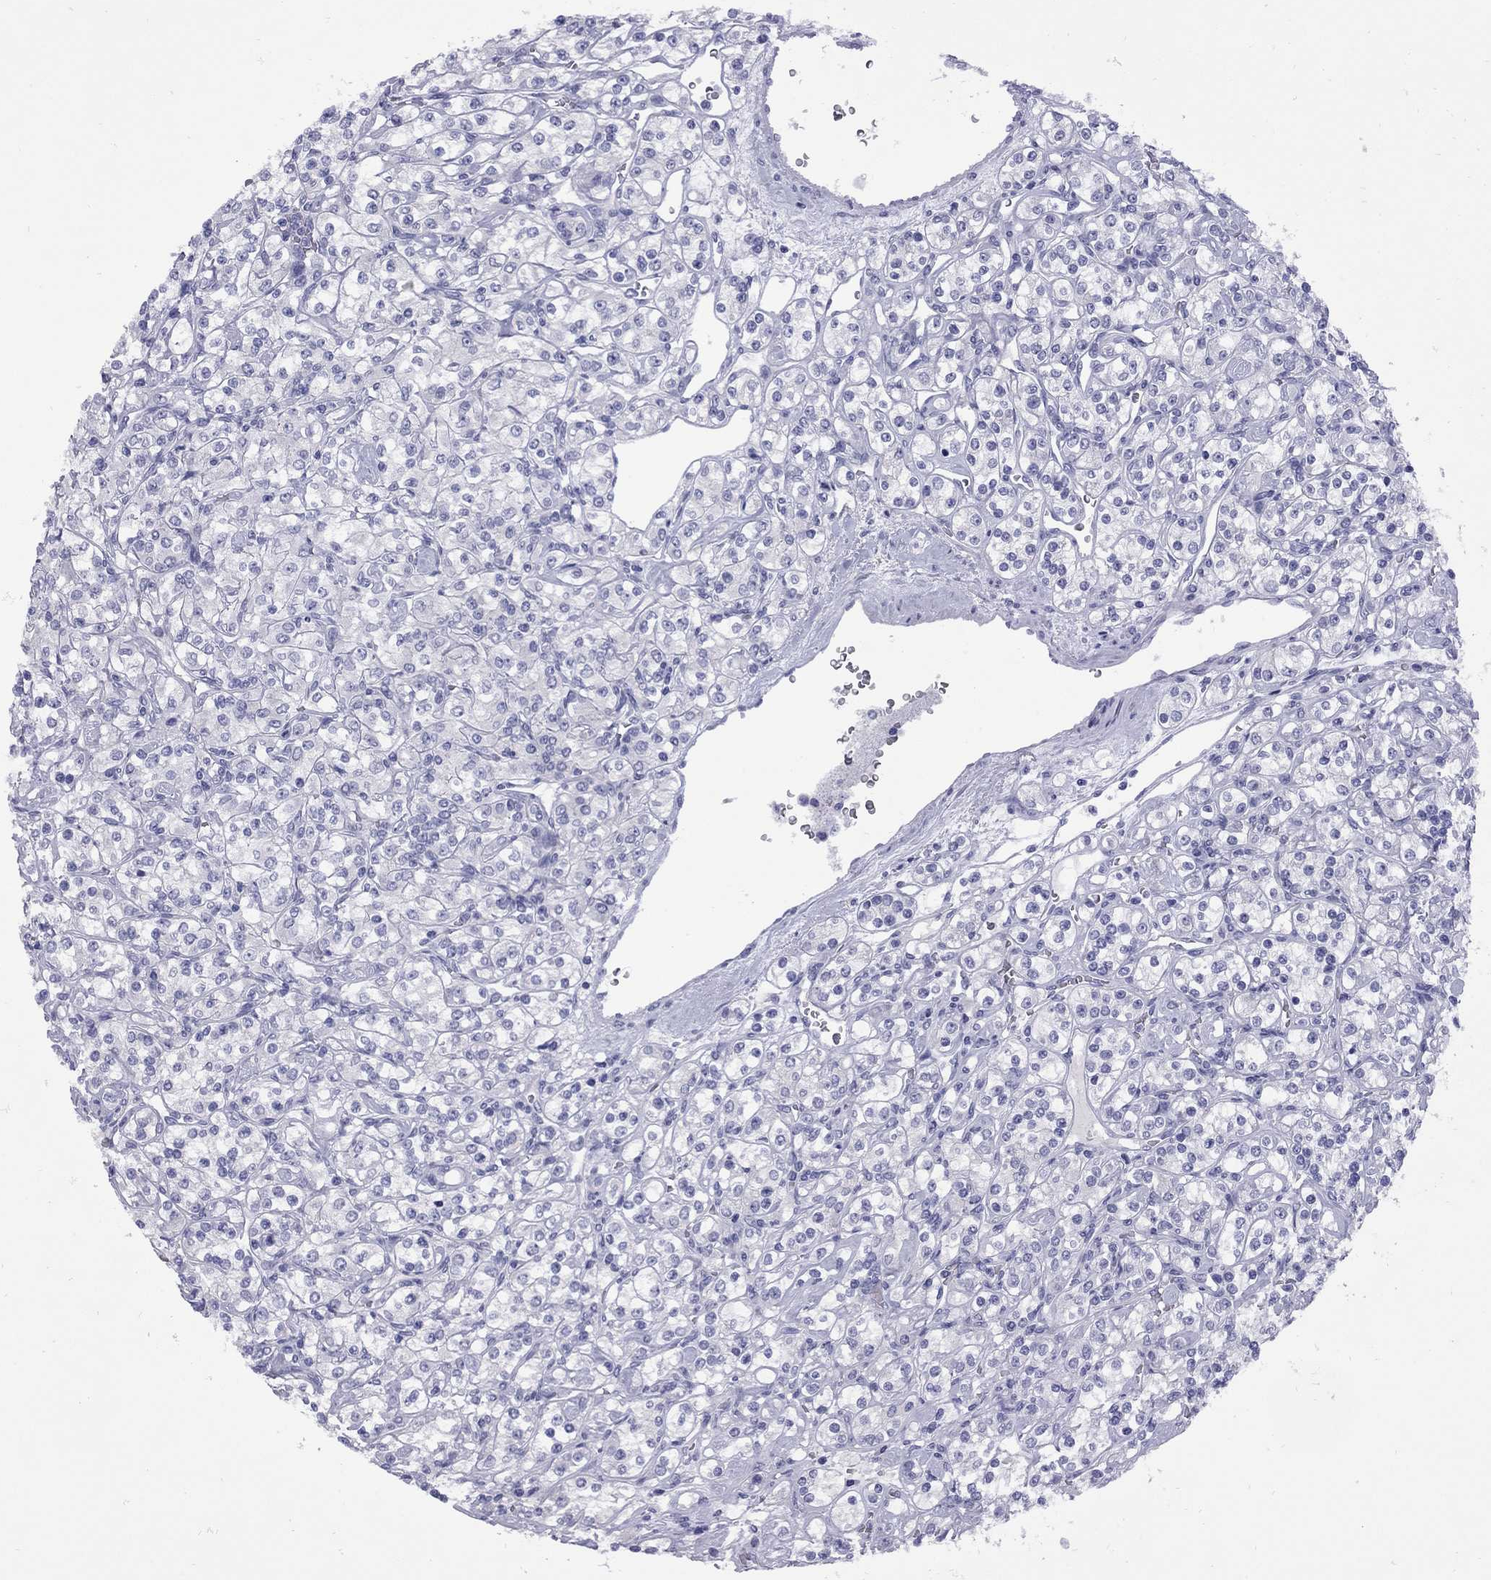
{"staining": {"intensity": "negative", "quantity": "none", "location": "none"}, "tissue": "renal cancer", "cell_type": "Tumor cells", "image_type": "cancer", "snomed": [{"axis": "morphology", "description": "Adenocarcinoma, NOS"}, {"axis": "topography", "description": "Kidney"}], "caption": "Tumor cells are negative for brown protein staining in adenocarcinoma (renal).", "gene": "EPPIN", "patient": {"sex": "male", "age": 77}}